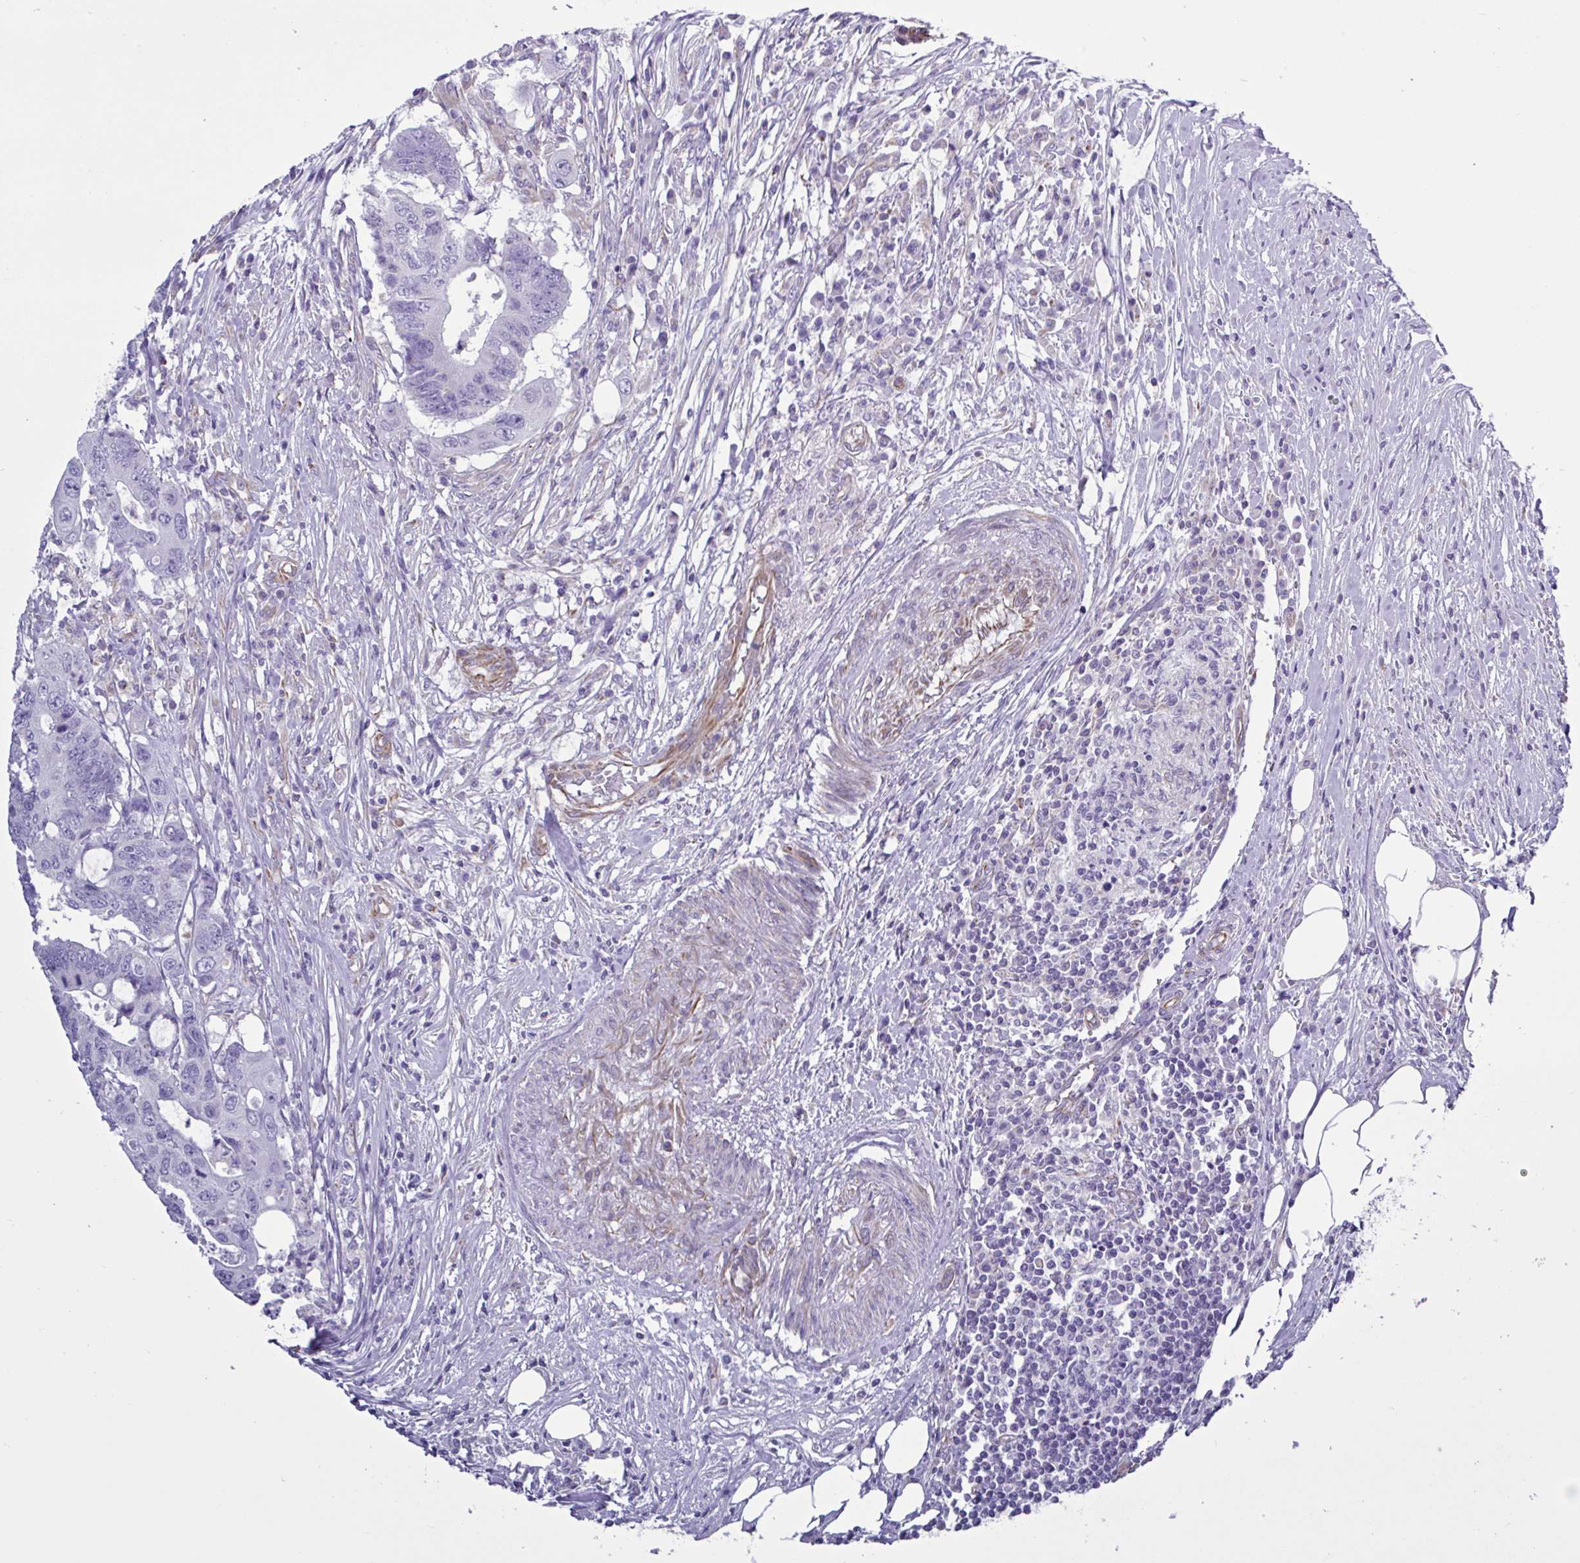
{"staining": {"intensity": "negative", "quantity": "none", "location": "none"}, "tissue": "colorectal cancer", "cell_type": "Tumor cells", "image_type": "cancer", "snomed": [{"axis": "morphology", "description": "Adenocarcinoma, NOS"}, {"axis": "topography", "description": "Colon"}], "caption": "The immunohistochemistry (IHC) micrograph has no significant positivity in tumor cells of colorectal cancer (adenocarcinoma) tissue.", "gene": "TMEM86B", "patient": {"sex": "male", "age": 71}}